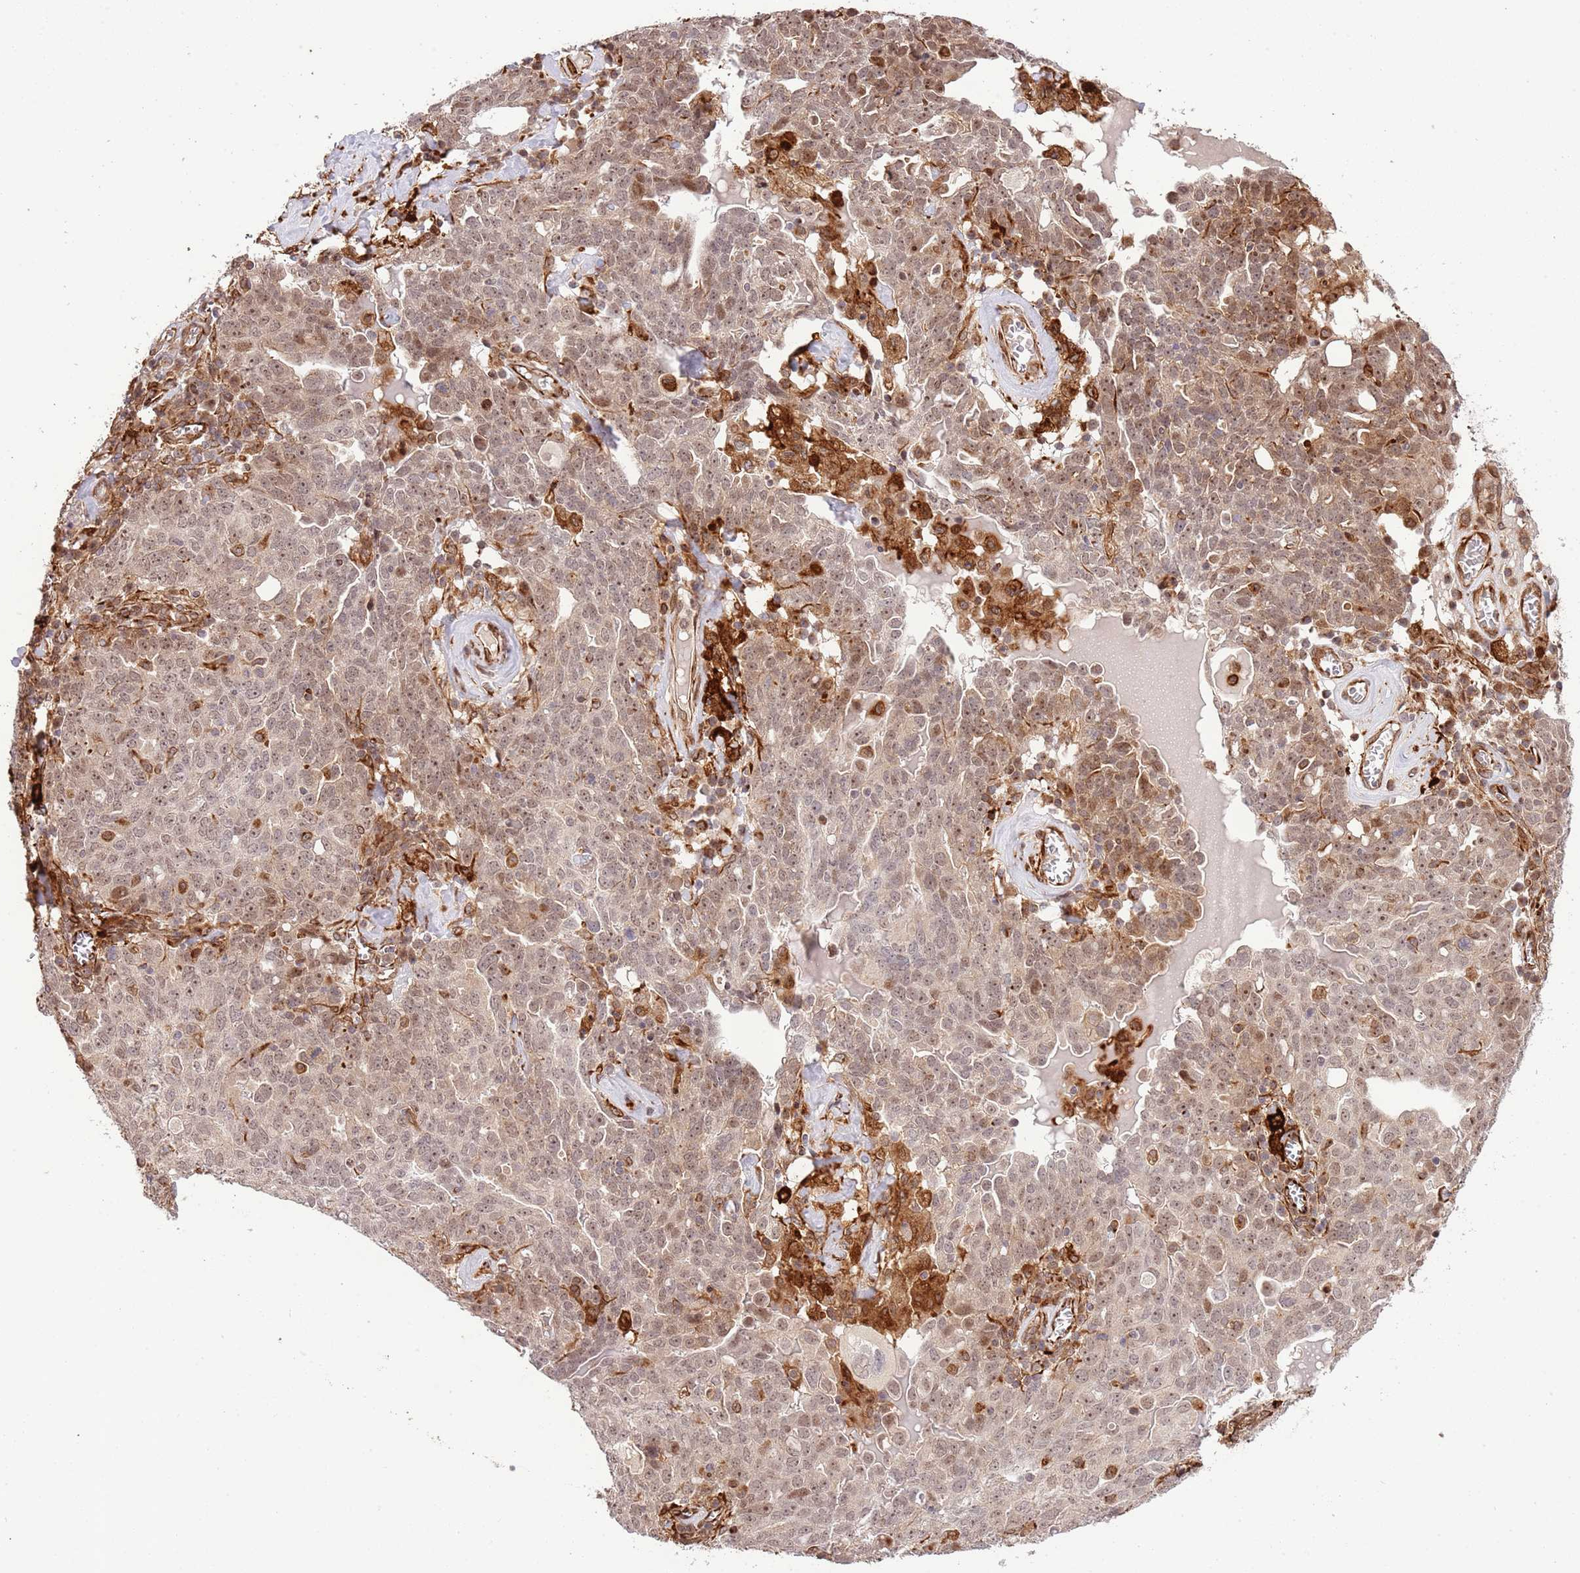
{"staining": {"intensity": "weak", "quantity": "25%-75%", "location": "nuclear"}, "tissue": "ovarian cancer", "cell_type": "Tumor cells", "image_type": "cancer", "snomed": [{"axis": "morphology", "description": "Carcinoma, endometroid"}, {"axis": "topography", "description": "Ovary"}], "caption": "IHC of endometroid carcinoma (ovarian) displays low levels of weak nuclear expression in about 25%-75% of tumor cells.", "gene": "NEK3", "patient": {"sex": "female", "age": 62}}